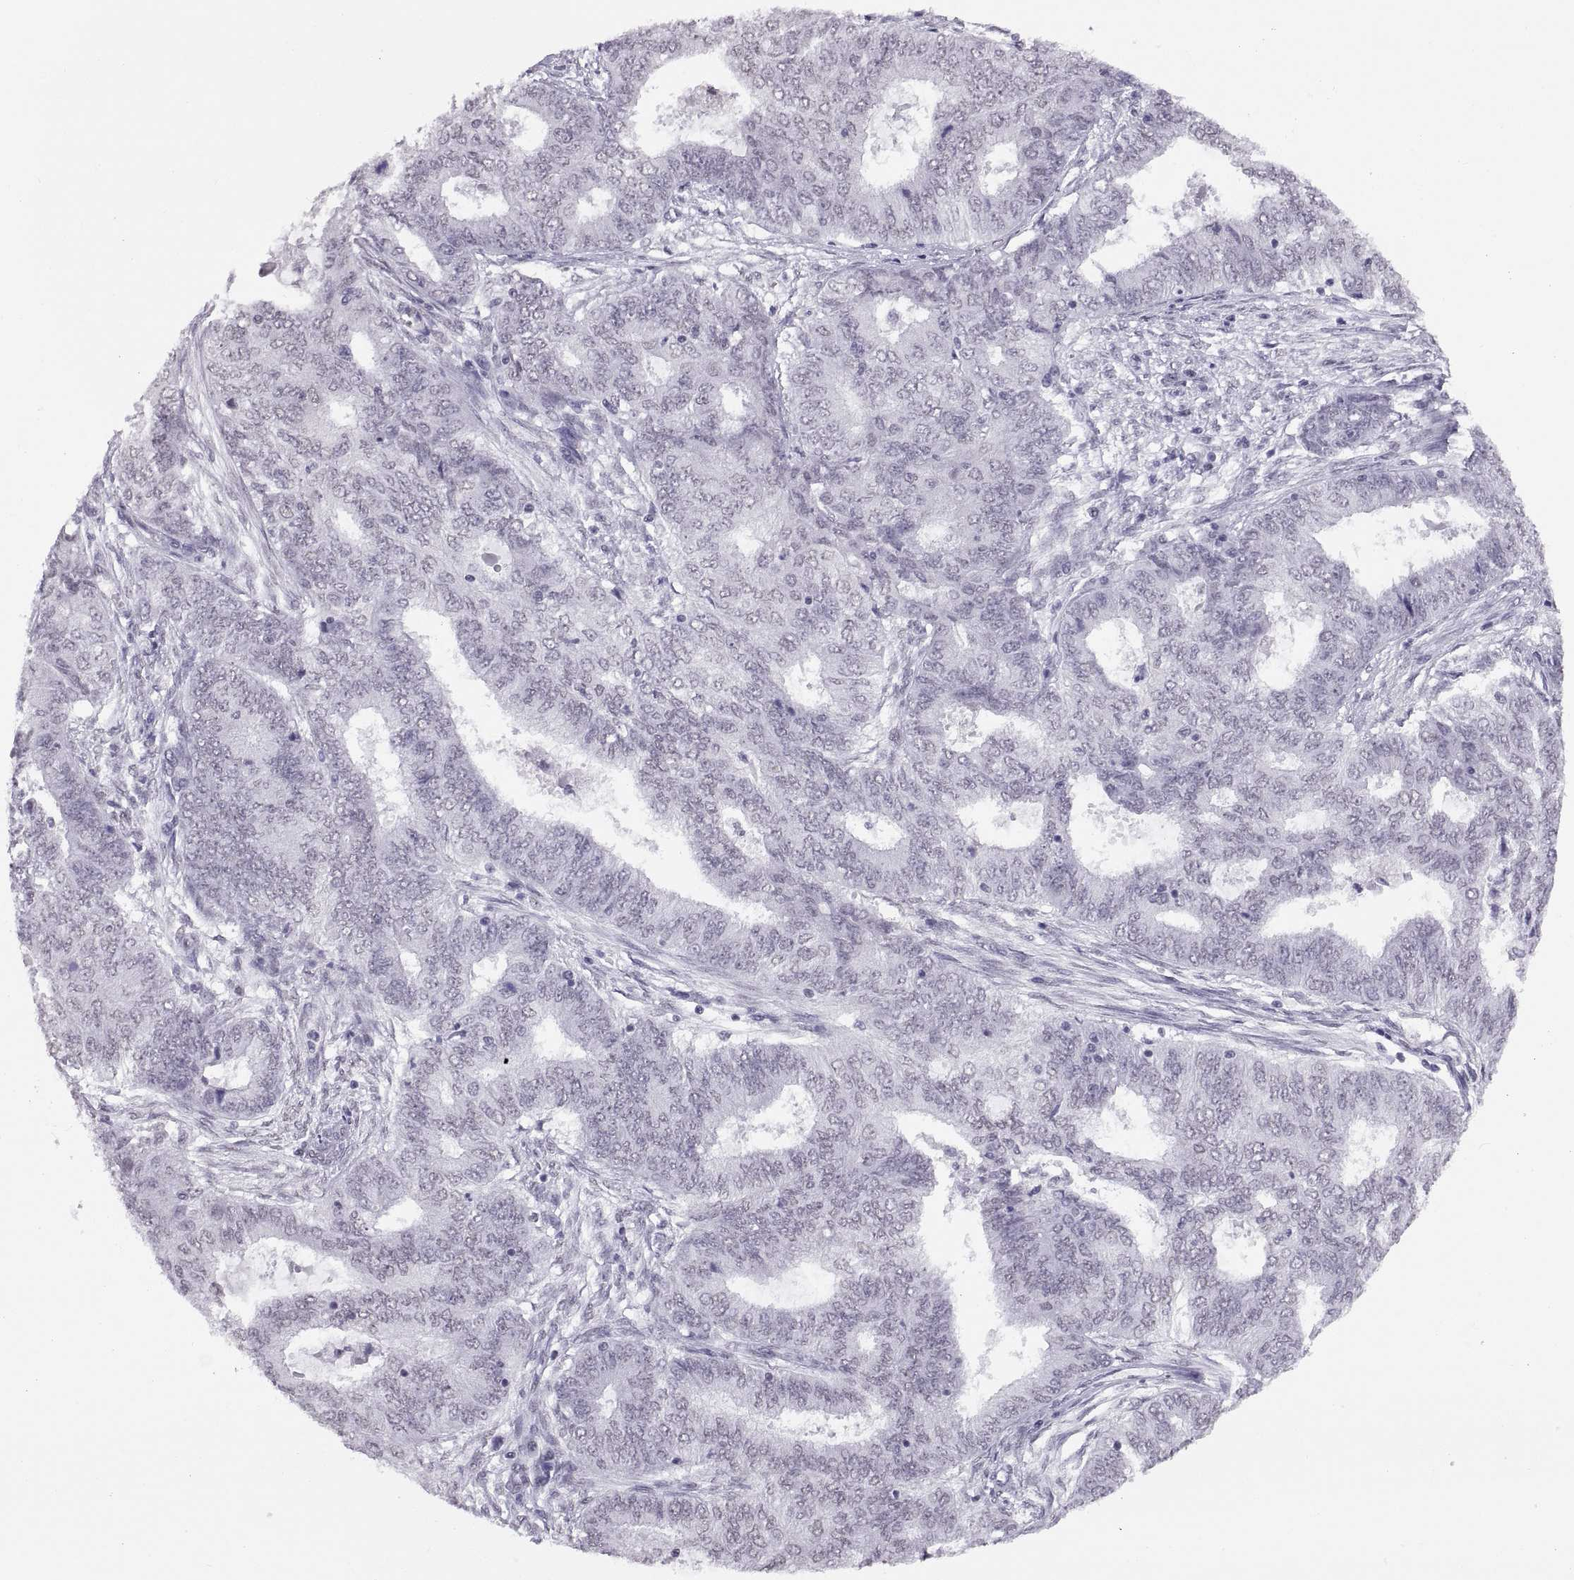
{"staining": {"intensity": "negative", "quantity": "none", "location": "none"}, "tissue": "endometrial cancer", "cell_type": "Tumor cells", "image_type": "cancer", "snomed": [{"axis": "morphology", "description": "Adenocarcinoma, NOS"}, {"axis": "topography", "description": "Endometrium"}], "caption": "Endometrial adenocarcinoma stained for a protein using immunohistochemistry displays no staining tumor cells.", "gene": "CARTPT", "patient": {"sex": "female", "age": 62}}